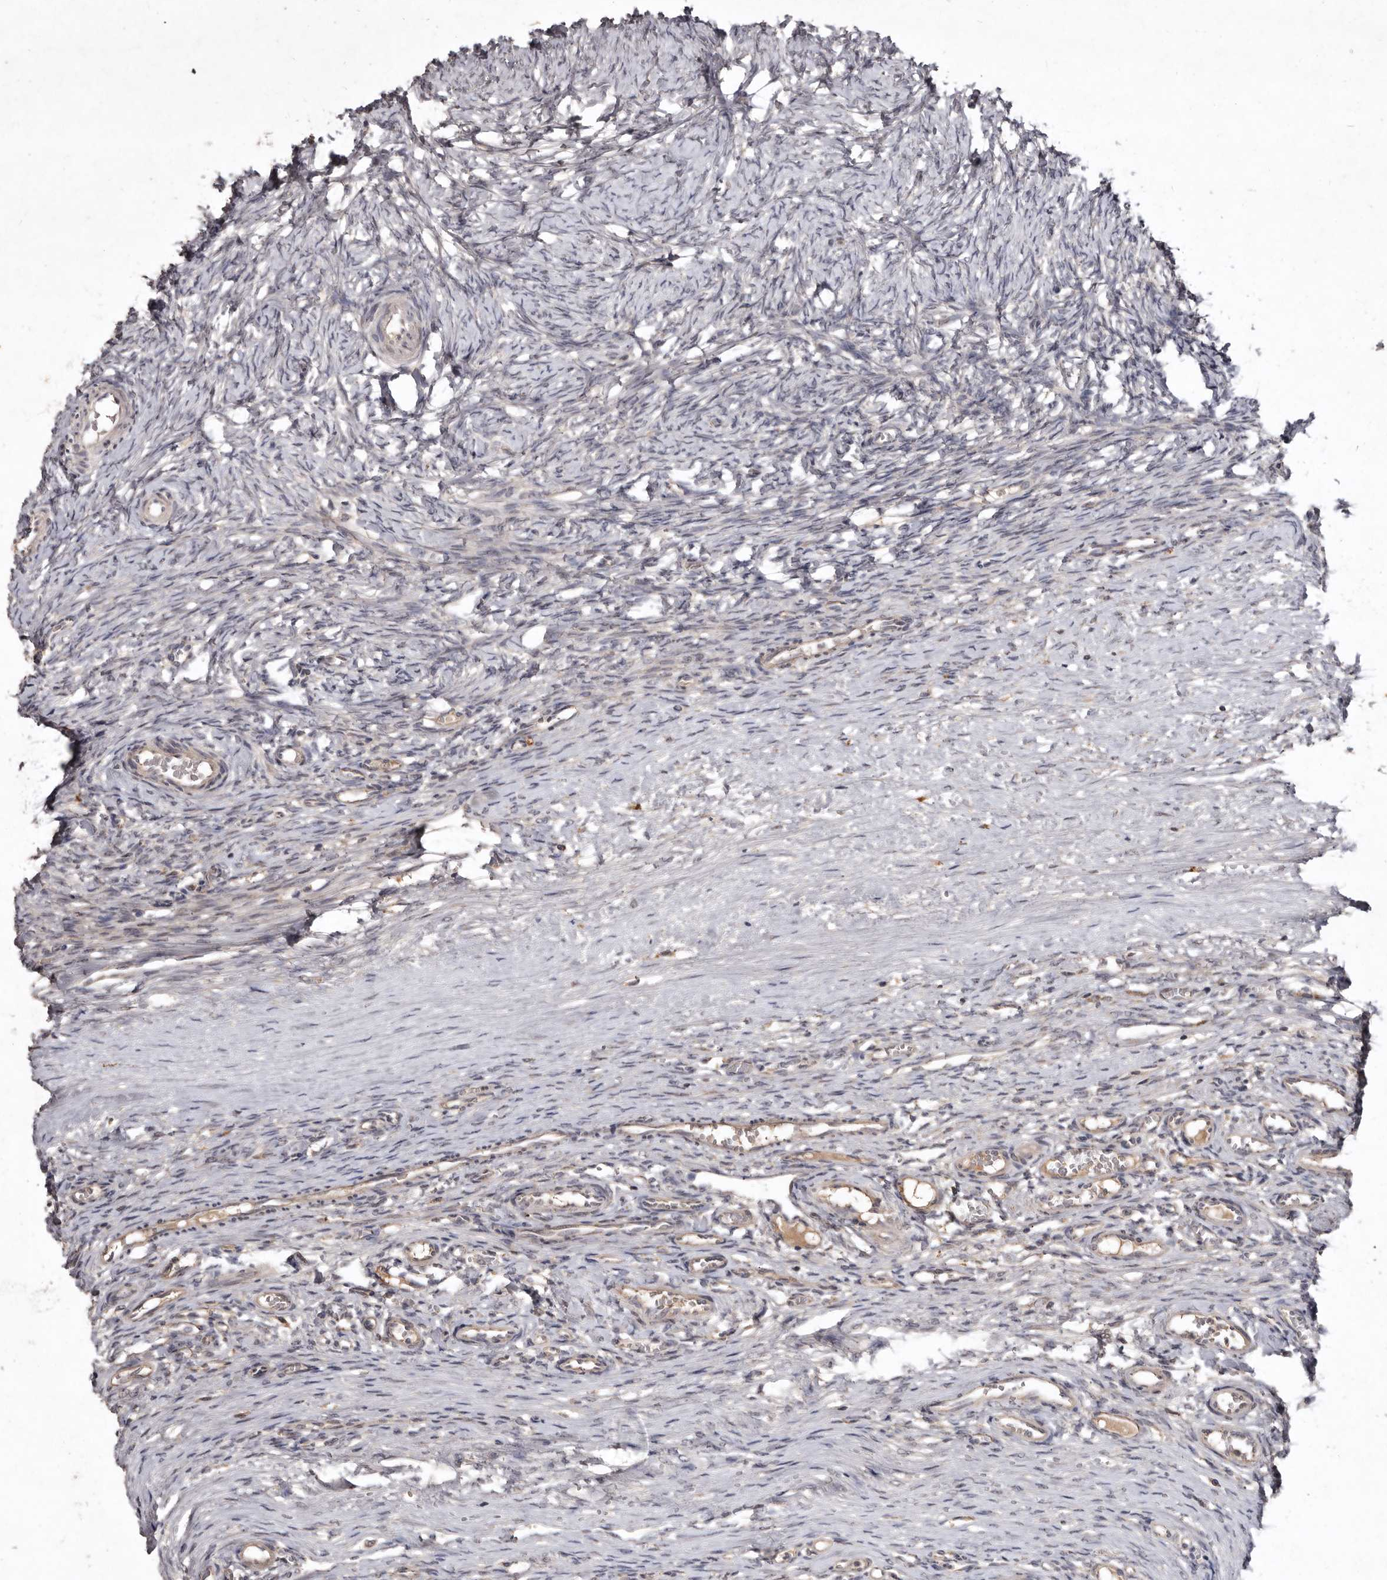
{"staining": {"intensity": "negative", "quantity": "none", "location": "none"}, "tissue": "ovary", "cell_type": "Ovarian stroma cells", "image_type": "normal", "snomed": [{"axis": "morphology", "description": "Adenocarcinoma, NOS"}, {"axis": "topography", "description": "Endometrium"}], "caption": "This is an immunohistochemistry (IHC) image of unremarkable ovary. There is no expression in ovarian stroma cells.", "gene": "FLAD1", "patient": {"sex": "female", "age": 32}}